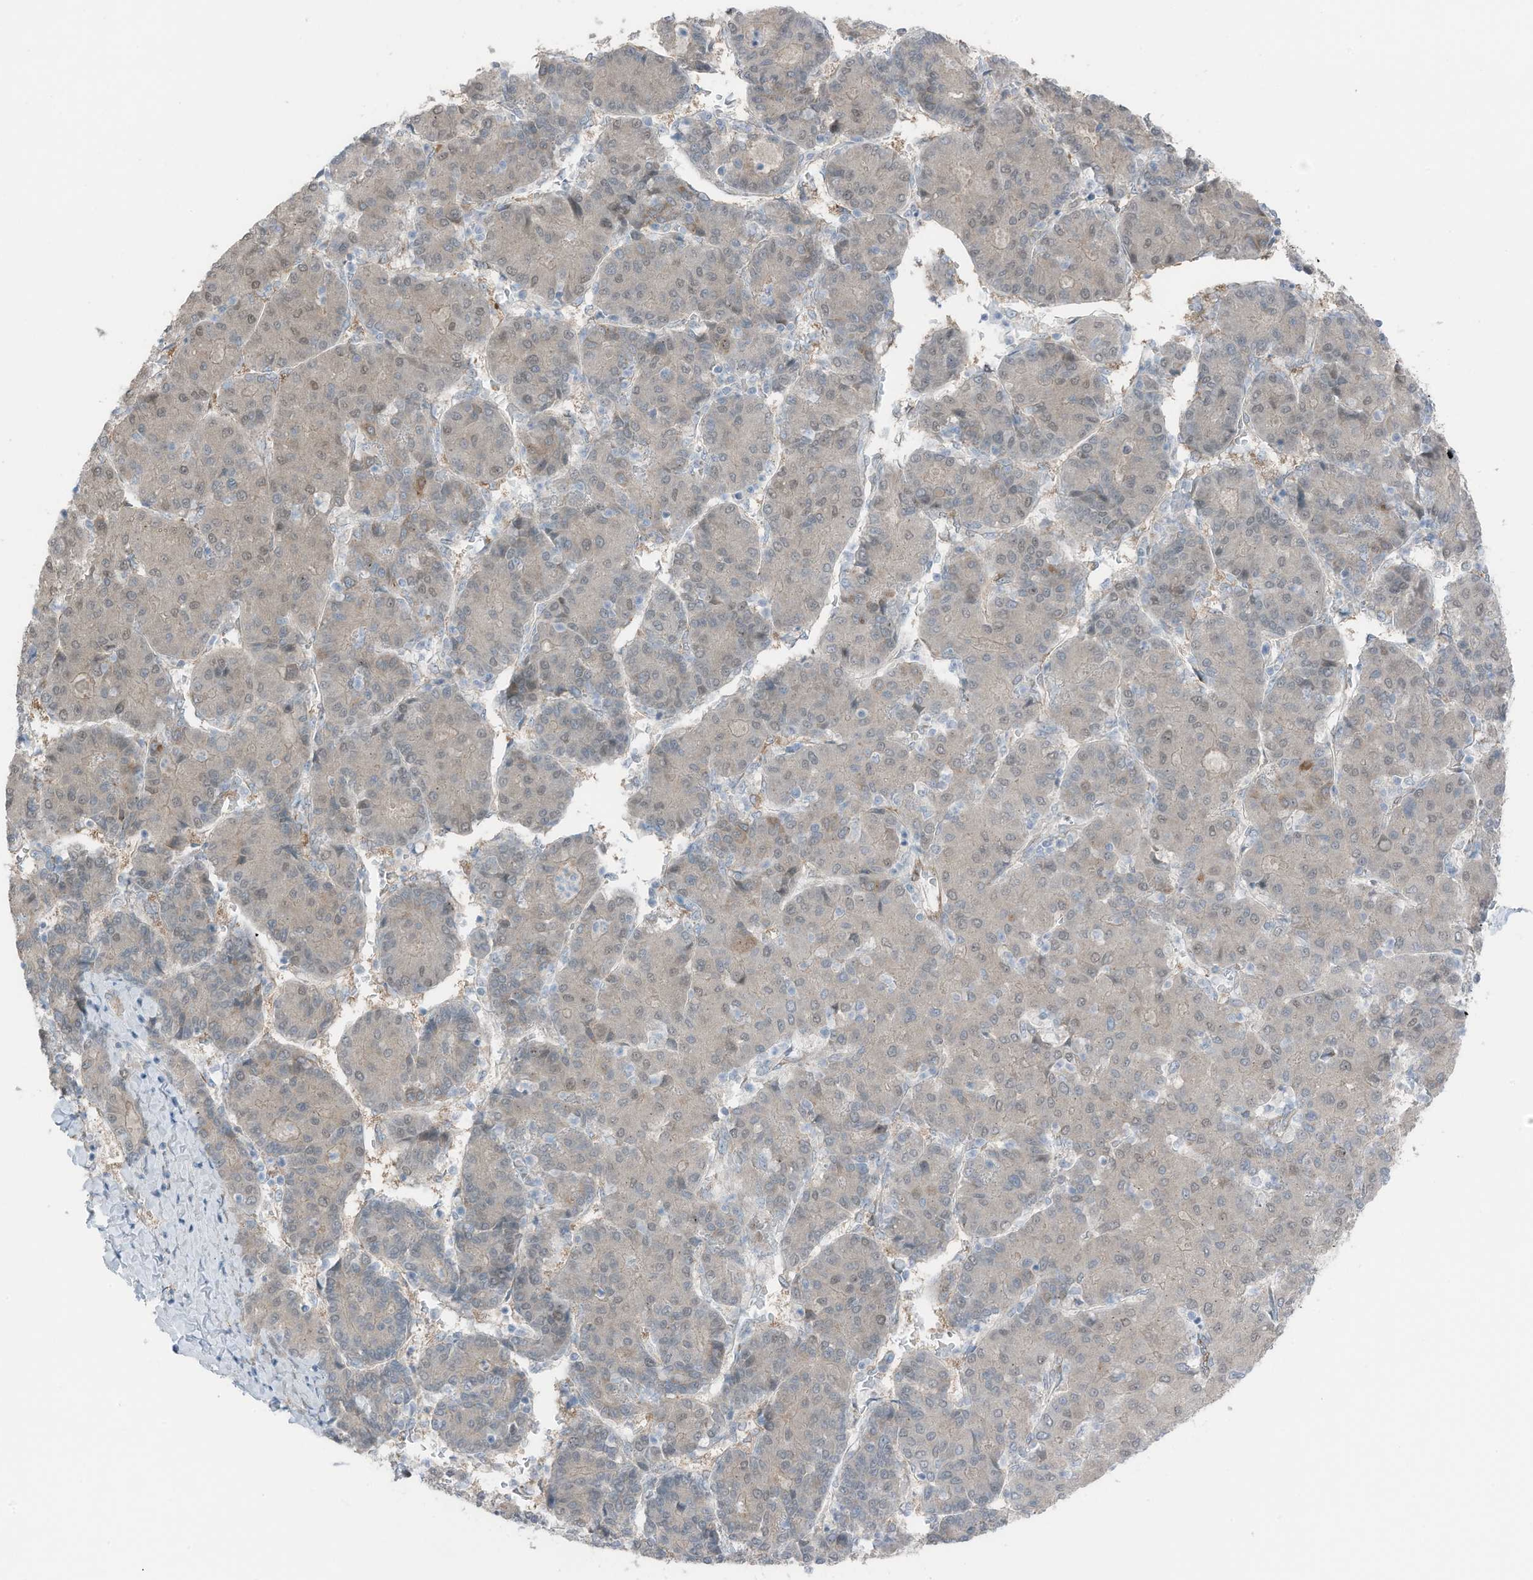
{"staining": {"intensity": "weak", "quantity": "25%-75%", "location": "nuclear"}, "tissue": "liver cancer", "cell_type": "Tumor cells", "image_type": "cancer", "snomed": [{"axis": "morphology", "description": "Carcinoma, Hepatocellular, NOS"}, {"axis": "topography", "description": "Liver"}], "caption": "This micrograph displays liver cancer stained with IHC to label a protein in brown. The nuclear of tumor cells show weak positivity for the protein. Nuclei are counter-stained blue.", "gene": "ARHGEF33", "patient": {"sex": "male", "age": 65}}